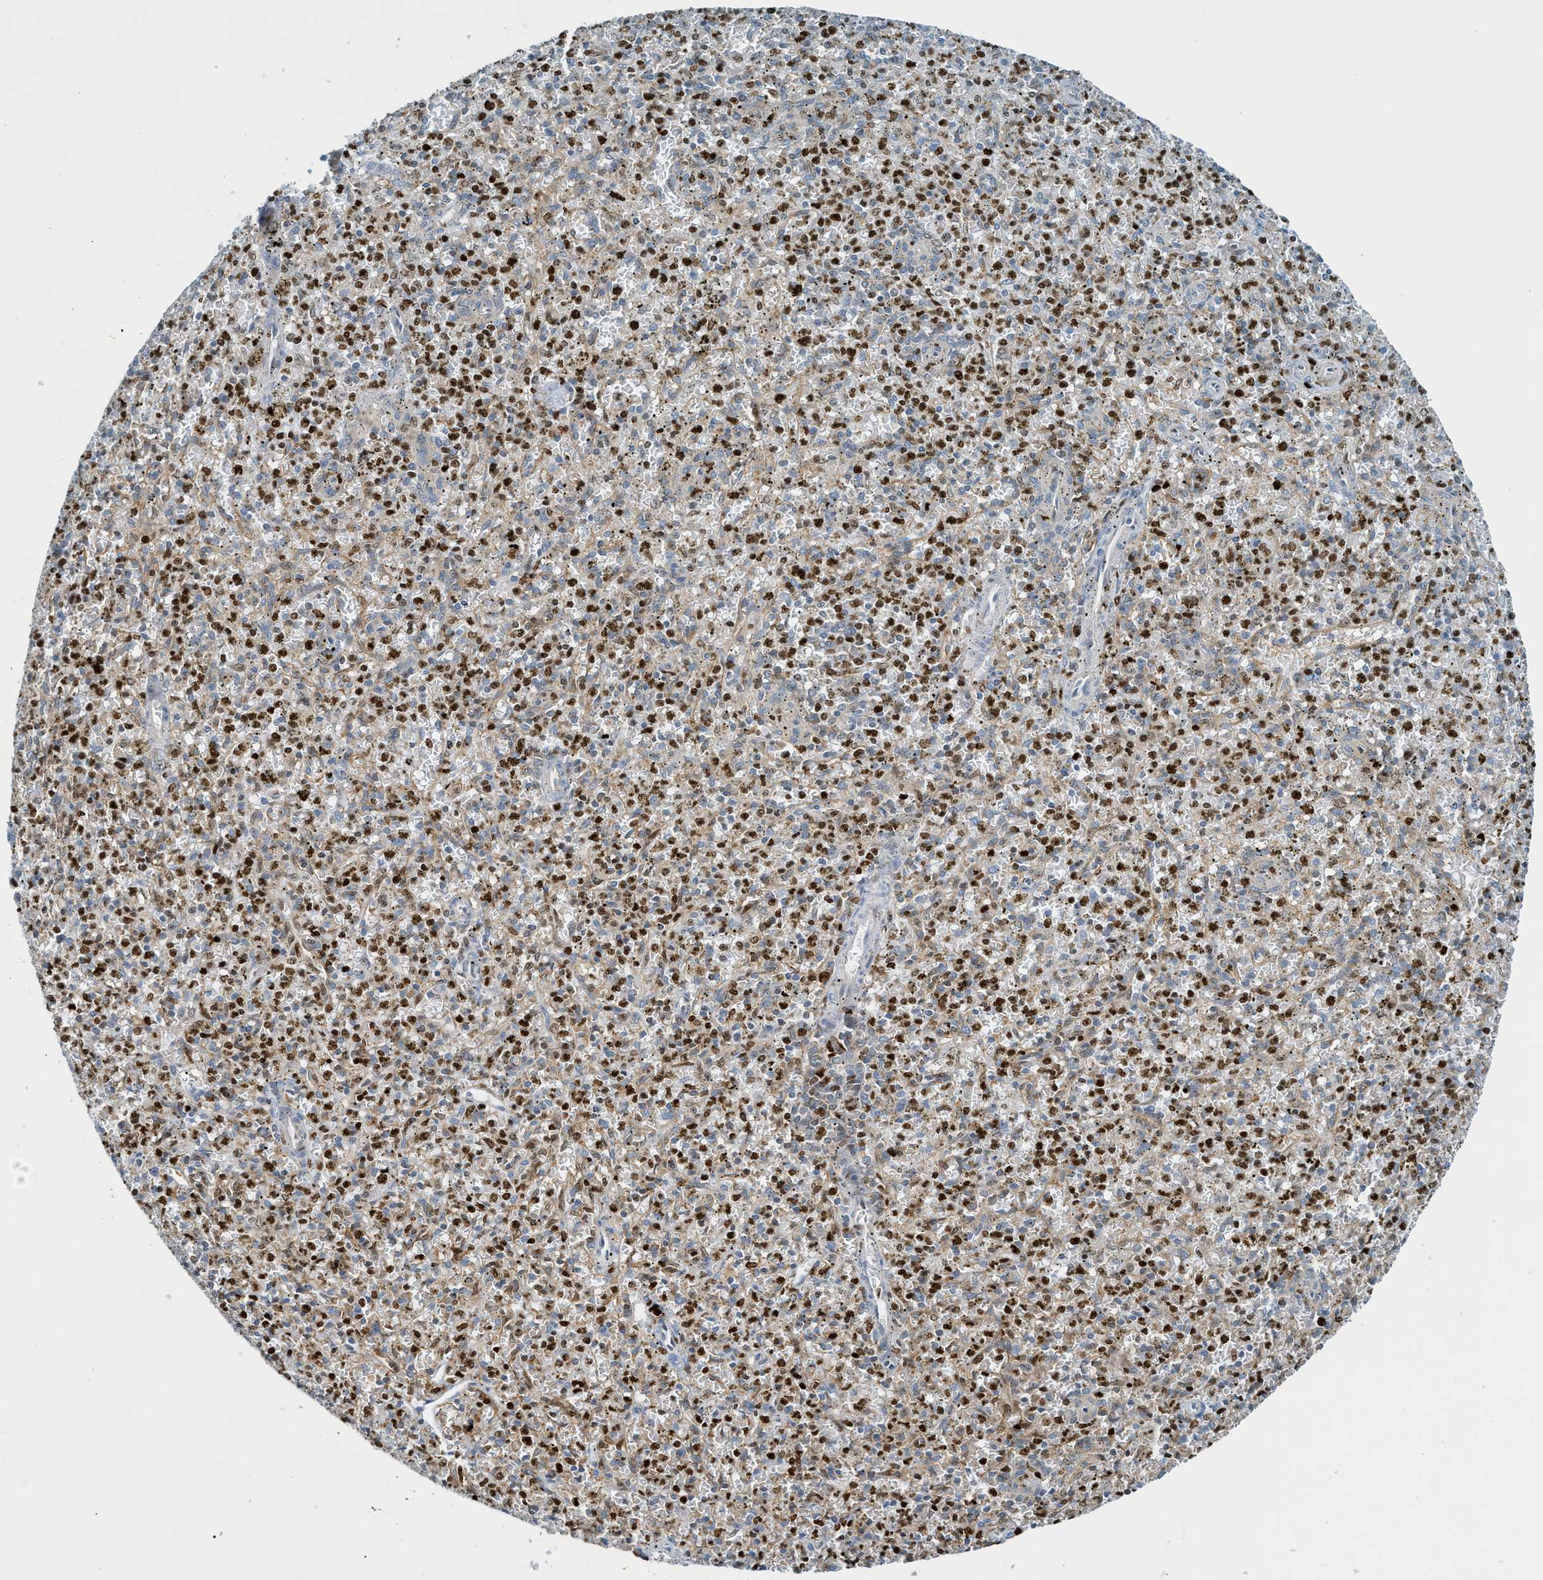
{"staining": {"intensity": "strong", "quantity": "25%-75%", "location": "nuclear"}, "tissue": "spleen", "cell_type": "Cells in red pulp", "image_type": "normal", "snomed": [{"axis": "morphology", "description": "Normal tissue, NOS"}, {"axis": "topography", "description": "Spleen"}], "caption": "A high-resolution histopathology image shows immunohistochemistry staining of unremarkable spleen, which reveals strong nuclear expression in about 25%-75% of cells in red pulp.", "gene": "SH3D19", "patient": {"sex": "male", "age": 72}}